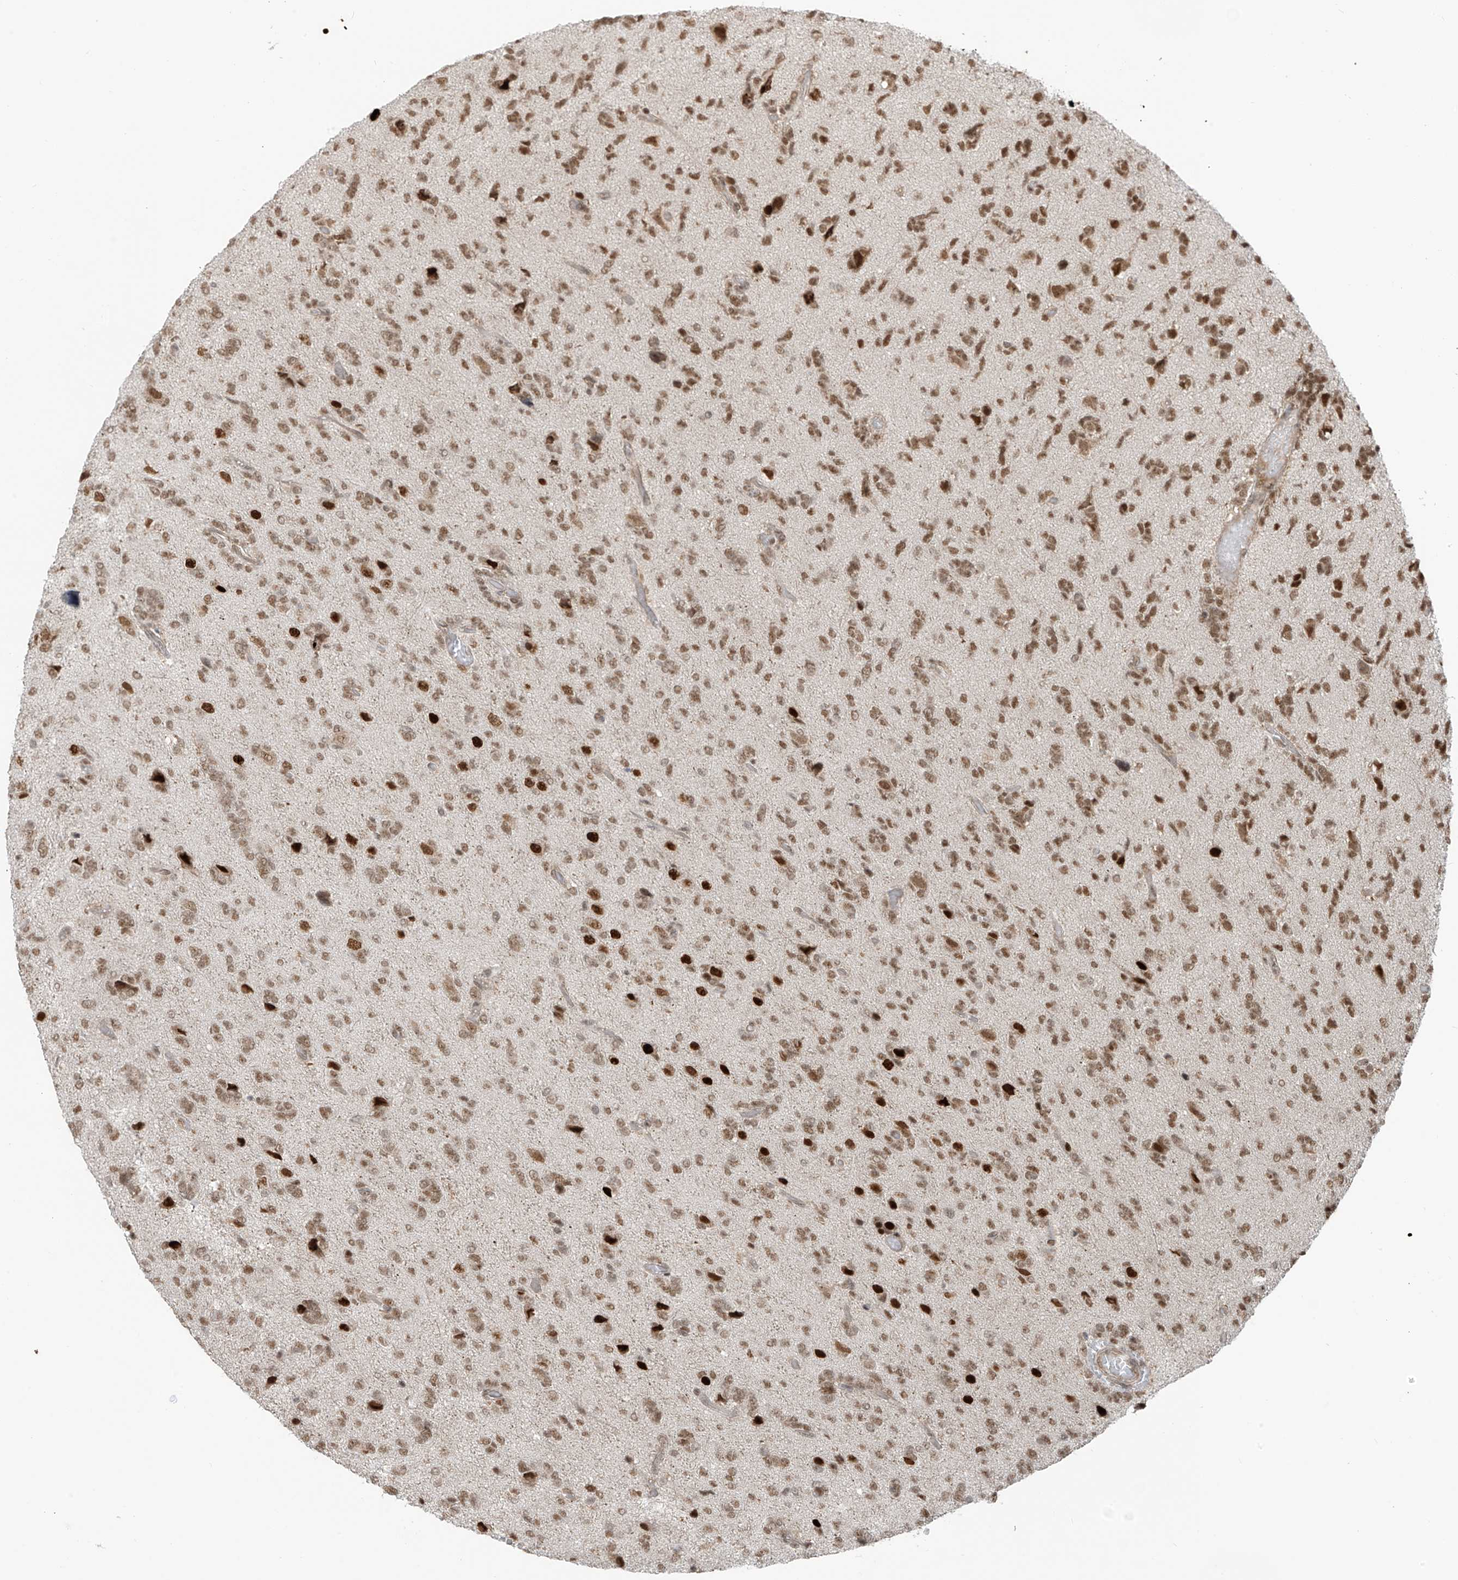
{"staining": {"intensity": "moderate", "quantity": ">75%", "location": "nuclear"}, "tissue": "glioma", "cell_type": "Tumor cells", "image_type": "cancer", "snomed": [{"axis": "morphology", "description": "Glioma, malignant, High grade"}, {"axis": "topography", "description": "Brain"}], "caption": "Glioma stained for a protein (brown) displays moderate nuclear positive positivity in about >75% of tumor cells.", "gene": "ARHGEF3", "patient": {"sex": "female", "age": 59}}